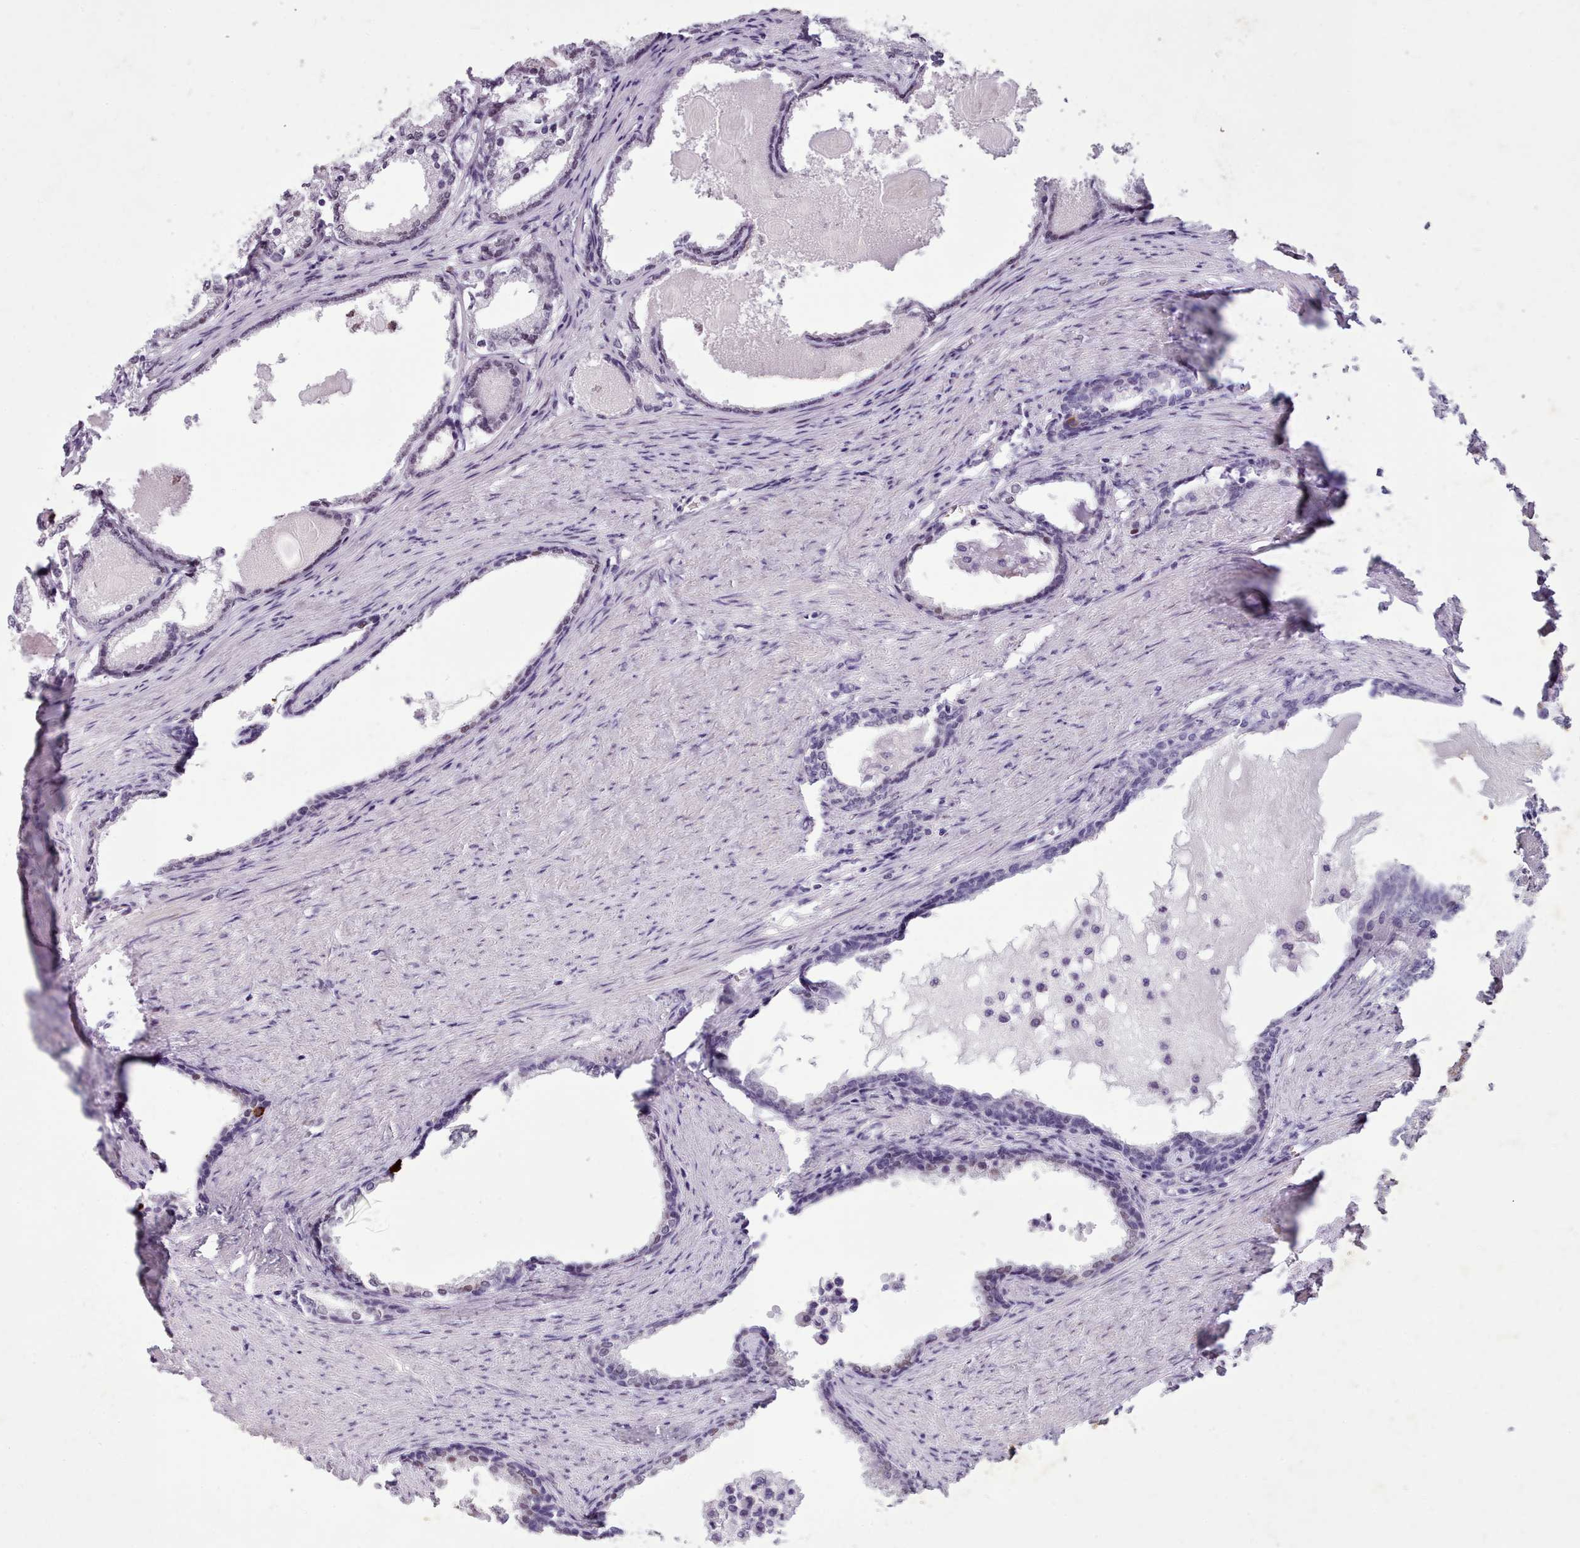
{"staining": {"intensity": "negative", "quantity": "none", "location": "none"}, "tissue": "prostate cancer", "cell_type": "Tumor cells", "image_type": "cancer", "snomed": [{"axis": "morphology", "description": "Adenocarcinoma, High grade"}, {"axis": "topography", "description": "Prostate"}], "caption": "Immunohistochemistry (IHC) of human prostate cancer (adenocarcinoma (high-grade)) shows no positivity in tumor cells.", "gene": "KCNT2", "patient": {"sex": "male", "age": 69}}